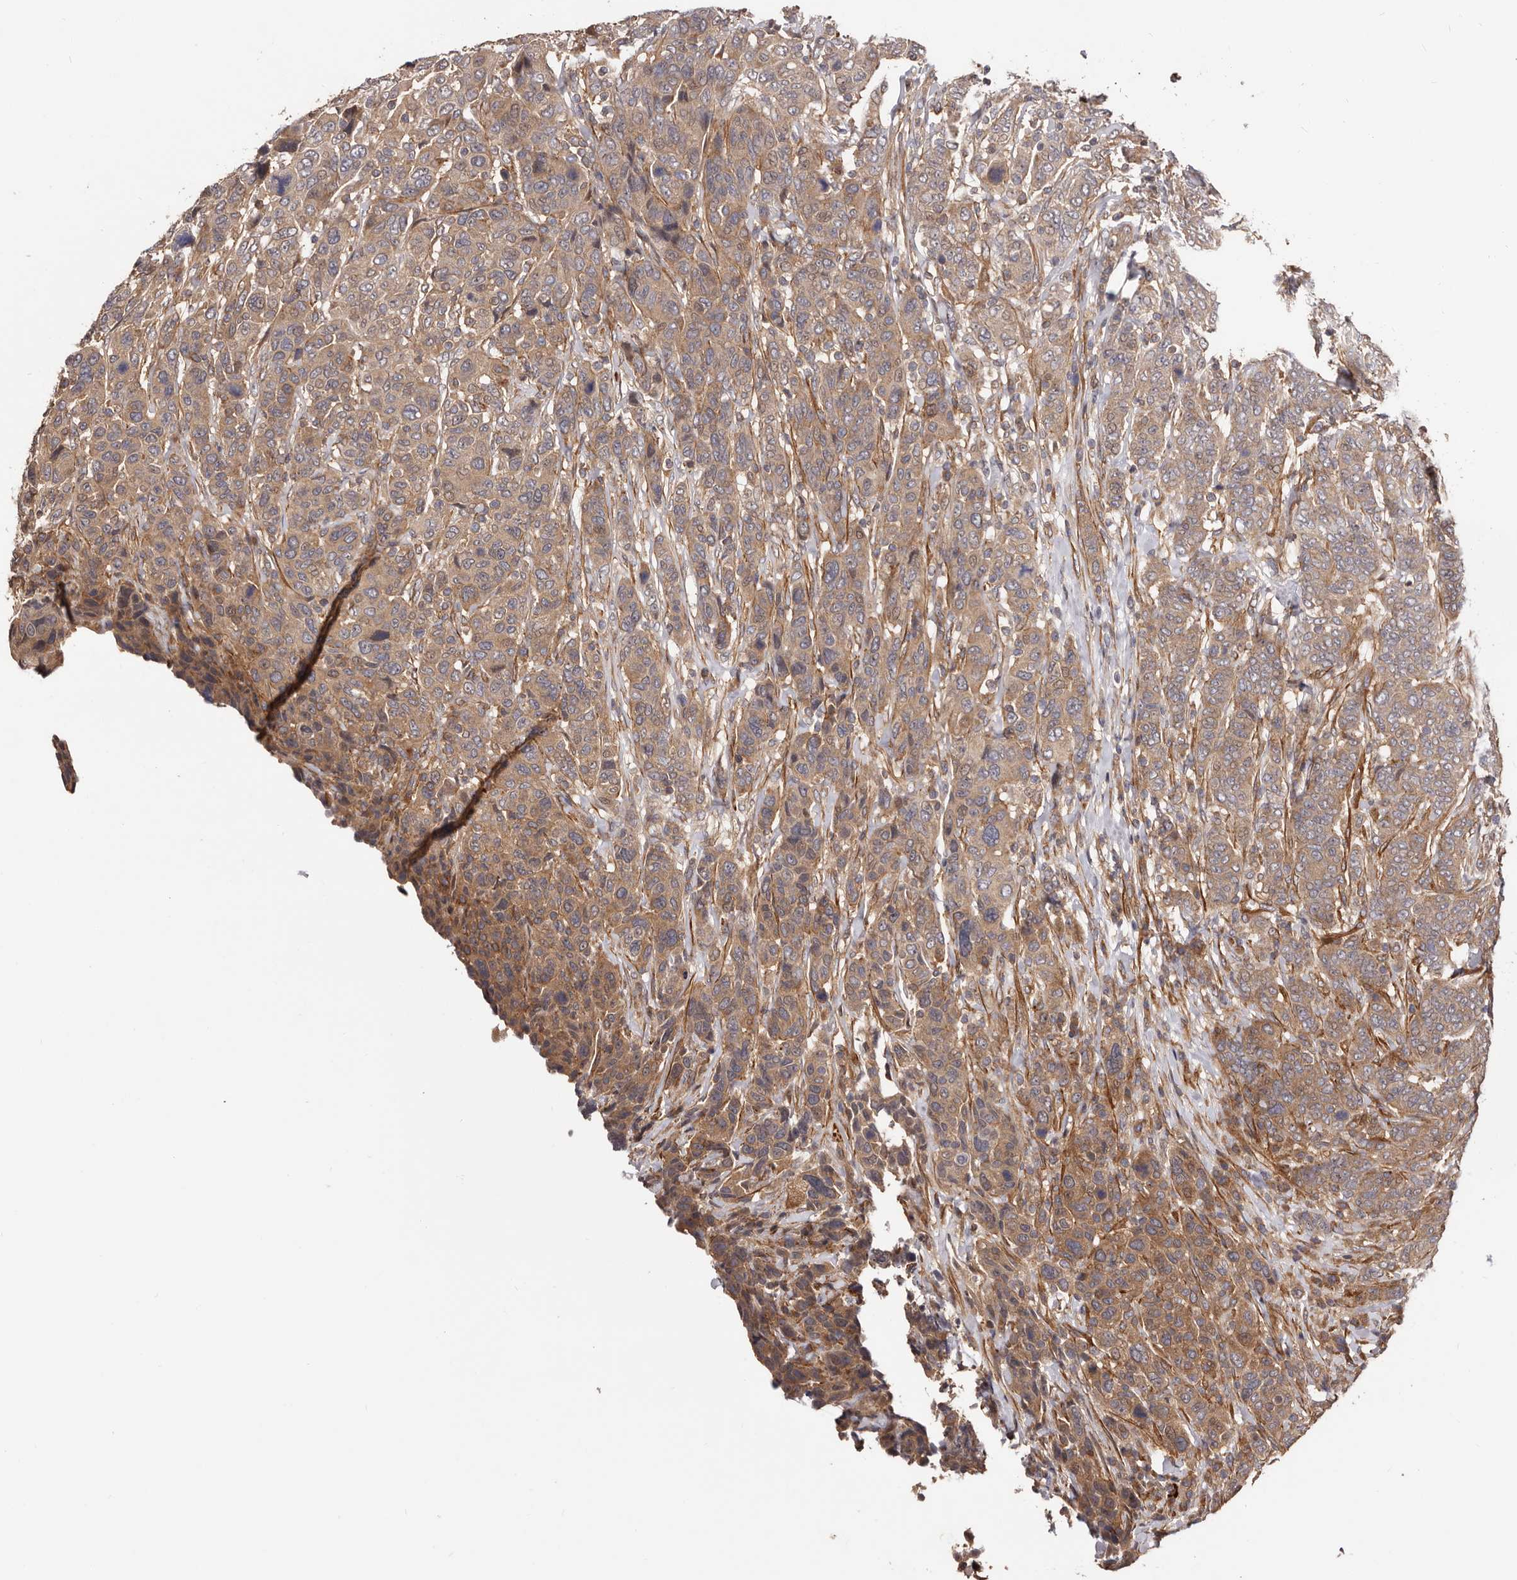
{"staining": {"intensity": "moderate", "quantity": ">75%", "location": "cytoplasmic/membranous"}, "tissue": "breast cancer", "cell_type": "Tumor cells", "image_type": "cancer", "snomed": [{"axis": "morphology", "description": "Duct carcinoma"}, {"axis": "topography", "description": "Breast"}], "caption": "A brown stain shows moderate cytoplasmic/membranous expression of a protein in invasive ductal carcinoma (breast) tumor cells. (DAB (3,3'-diaminobenzidine) IHC, brown staining for protein, blue staining for nuclei).", "gene": "GTPBP1", "patient": {"sex": "female", "age": 37}}